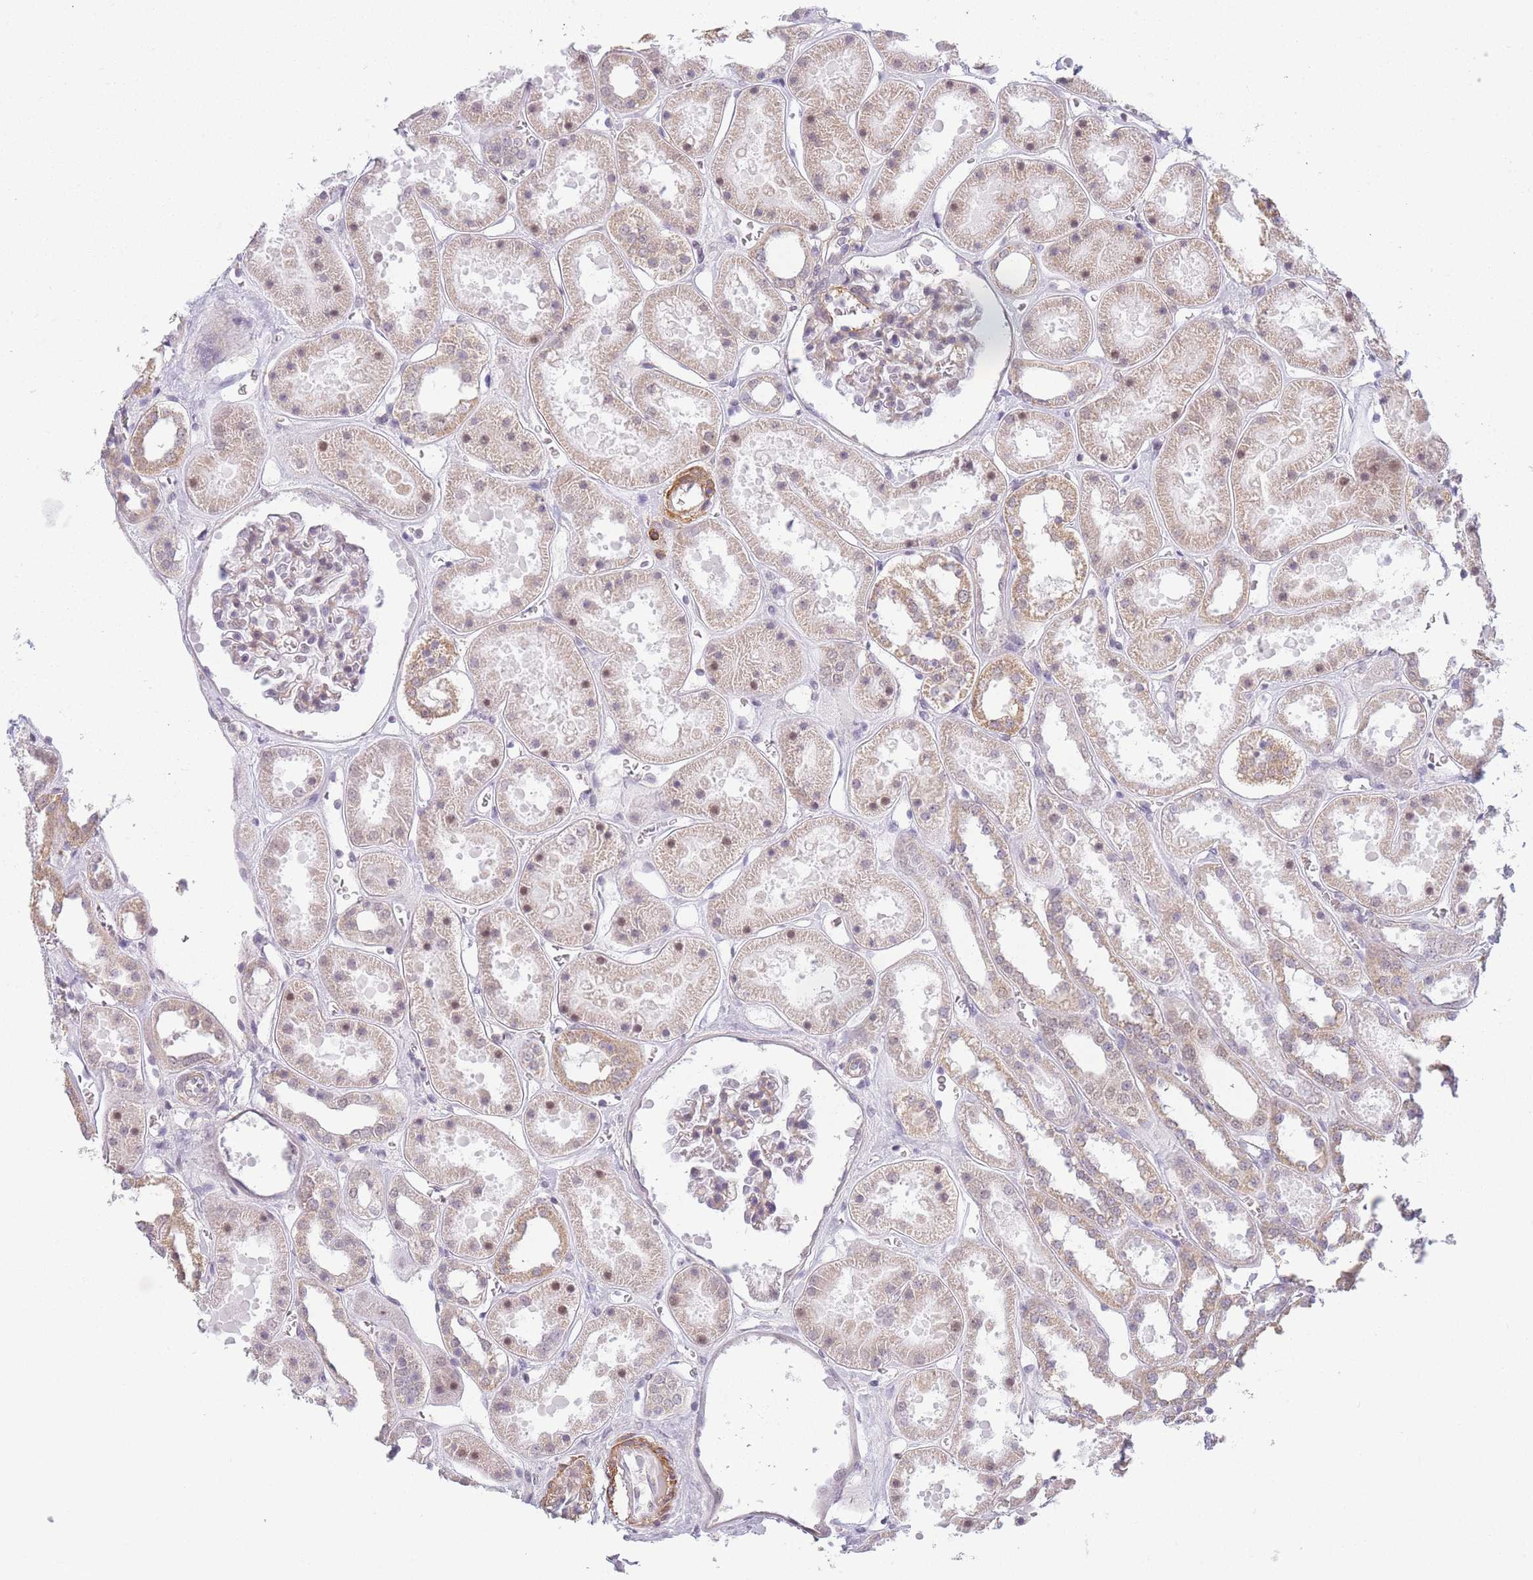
{"staining": {"intensity": "weak", "quantity": "<25%", "location": "cytoplasmic/membranous"}, "tissue": "kidney", "cell_type": "Cells in glomeruli", "image_type": "normal", "snomed": [{"axis": "morphology", "description": "Normal tissue, NOS"}, {"axis": "topography", "description": "Kidney"}], "caption": "A histopathology image of kidney stained for a protein demonstrates no brown staining in cells in glomeruli.", "gene": "SIN3B", "patient": {"sex": "female", "age": 41}}